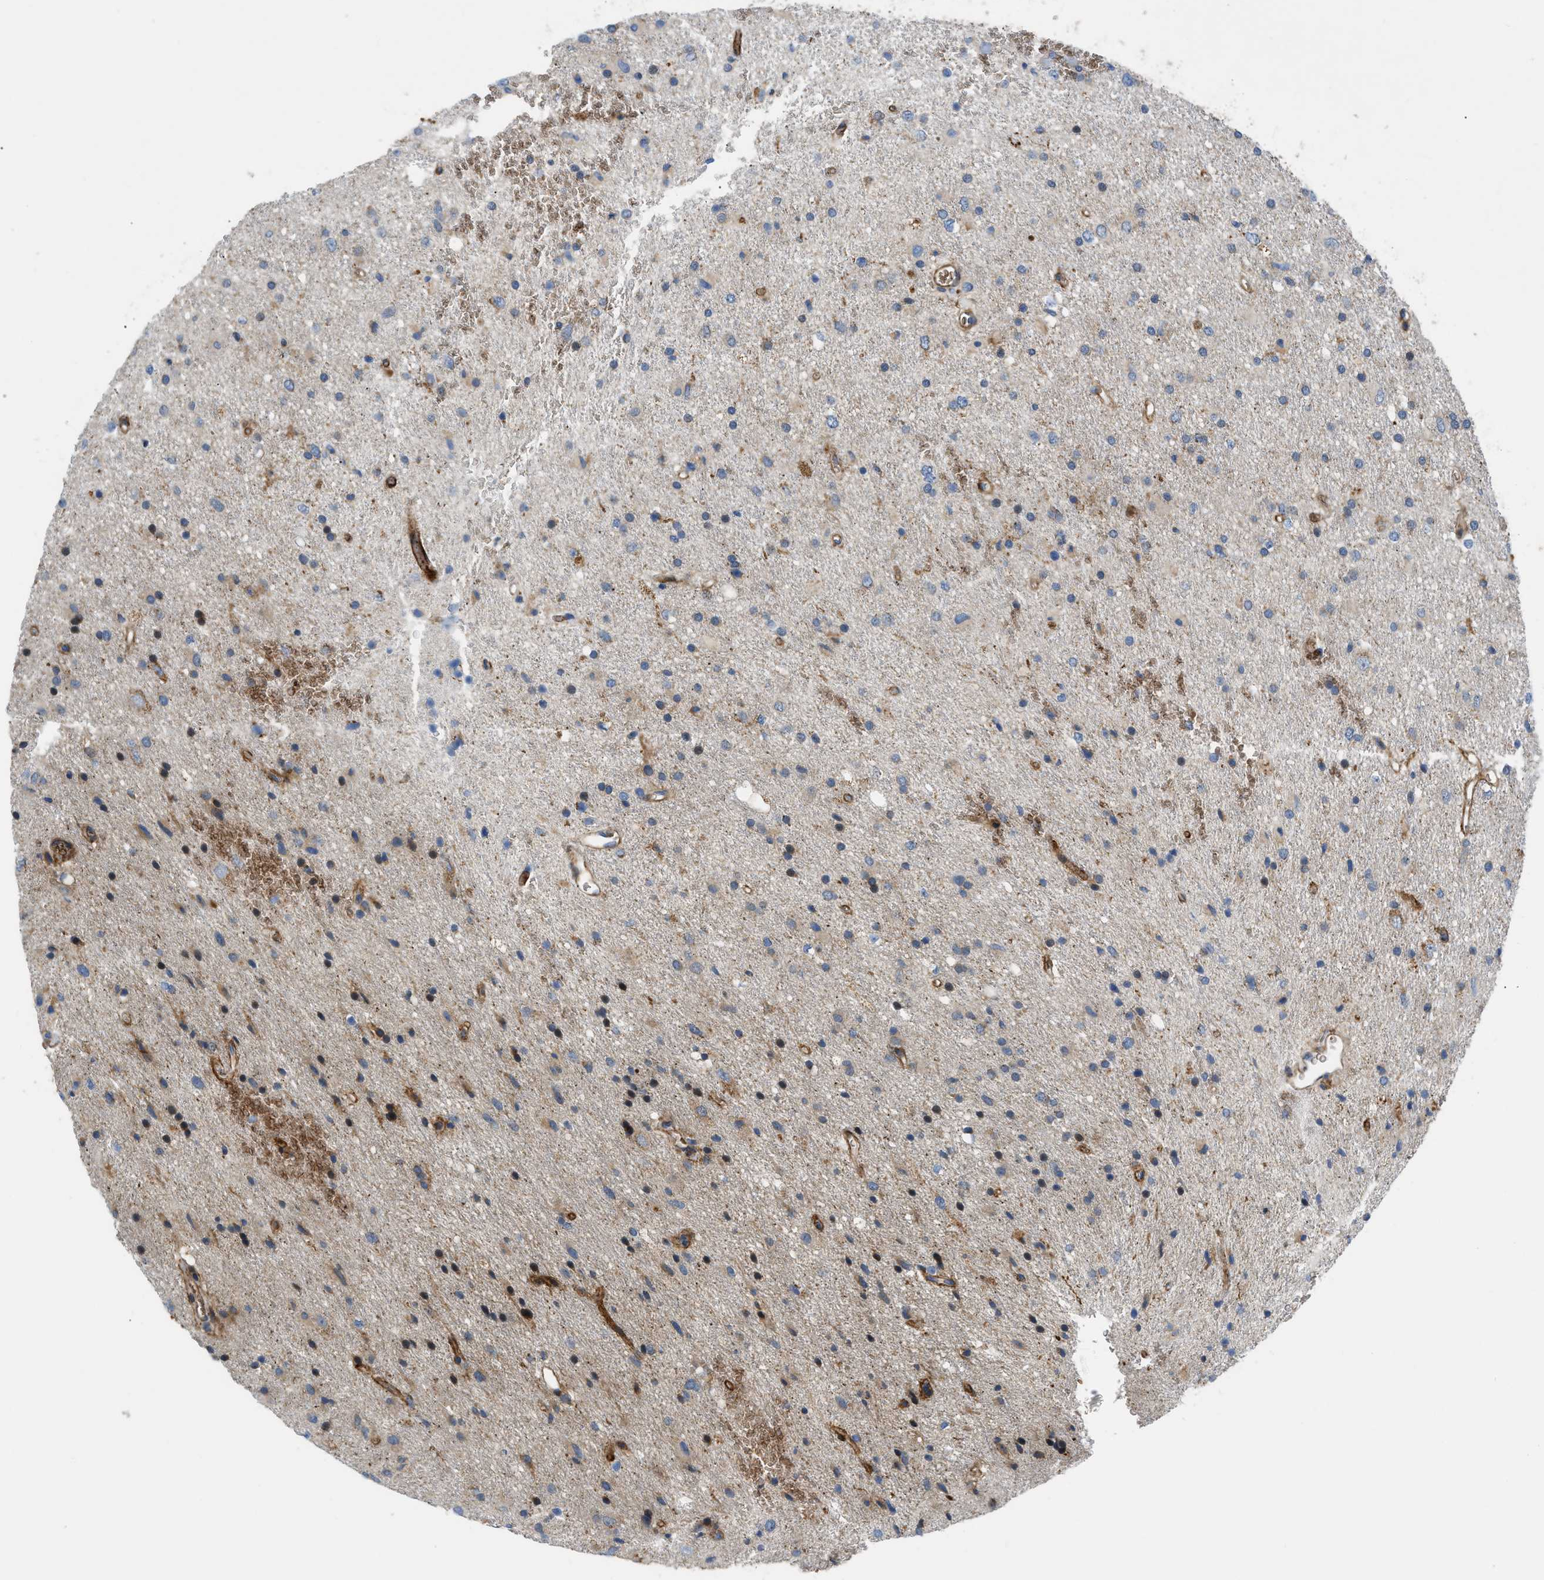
{"staining": {"intensity": "weak", "quantity": "<25%", "location": "cytoplasmic/membranous"}, "tissue": "glioma", "cell_type": "Tumor cells", "image_type": "cancer", "snomed": [{"axis": "morphology", "description": "Glioma, malignant, Low grade"}, {"axis": "topography", "description": "Brain"}], "caption": "Tumor cells are negative for brown protein staining in glioma. (DAB IHC with hematoxylin counter stain).", "gene": "DHODH", "patient": {"sex": "male", "age": 77}}